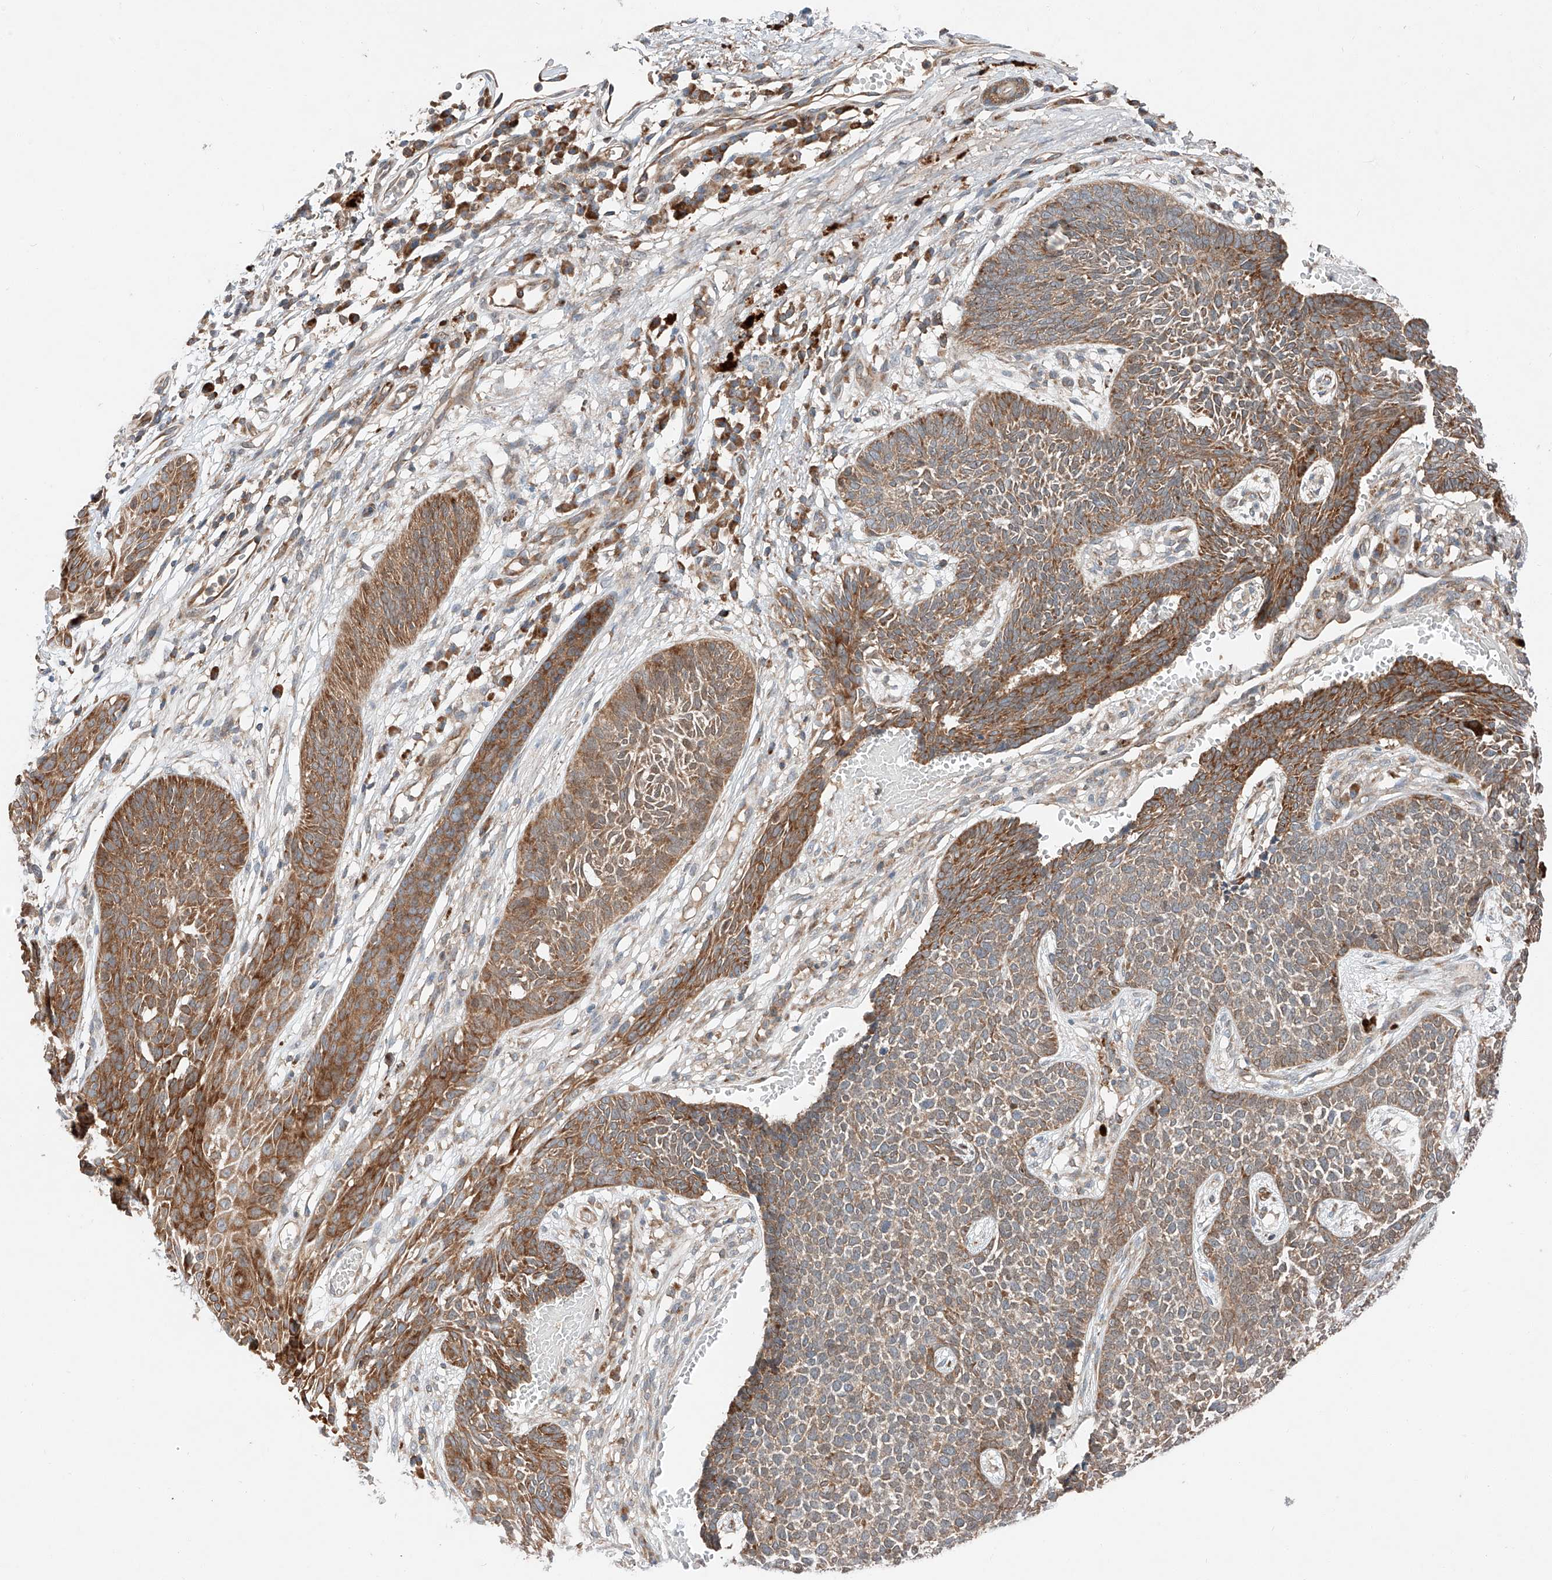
{"staining": {"intensity": "moderate", "quantity": ">75%", "location": "cytoplasmic/membranous"}, "tissue": "skin cancer", "cell_type": "Tumor cells", "image_type": "cancer", "snomed": [{"axis": "morphology", "description": "Basal cell carcinoma"}, {"axis": "topography", "description": "Skin"}], "caption": "A medium amount of moderate cytoplasmic/membranous expression is appreciated in about >75% of tumor cells in skin basal cell carcinoma tissue.", "gene": "RUSC1", "patient": {"sex": "female", "age": 84}}